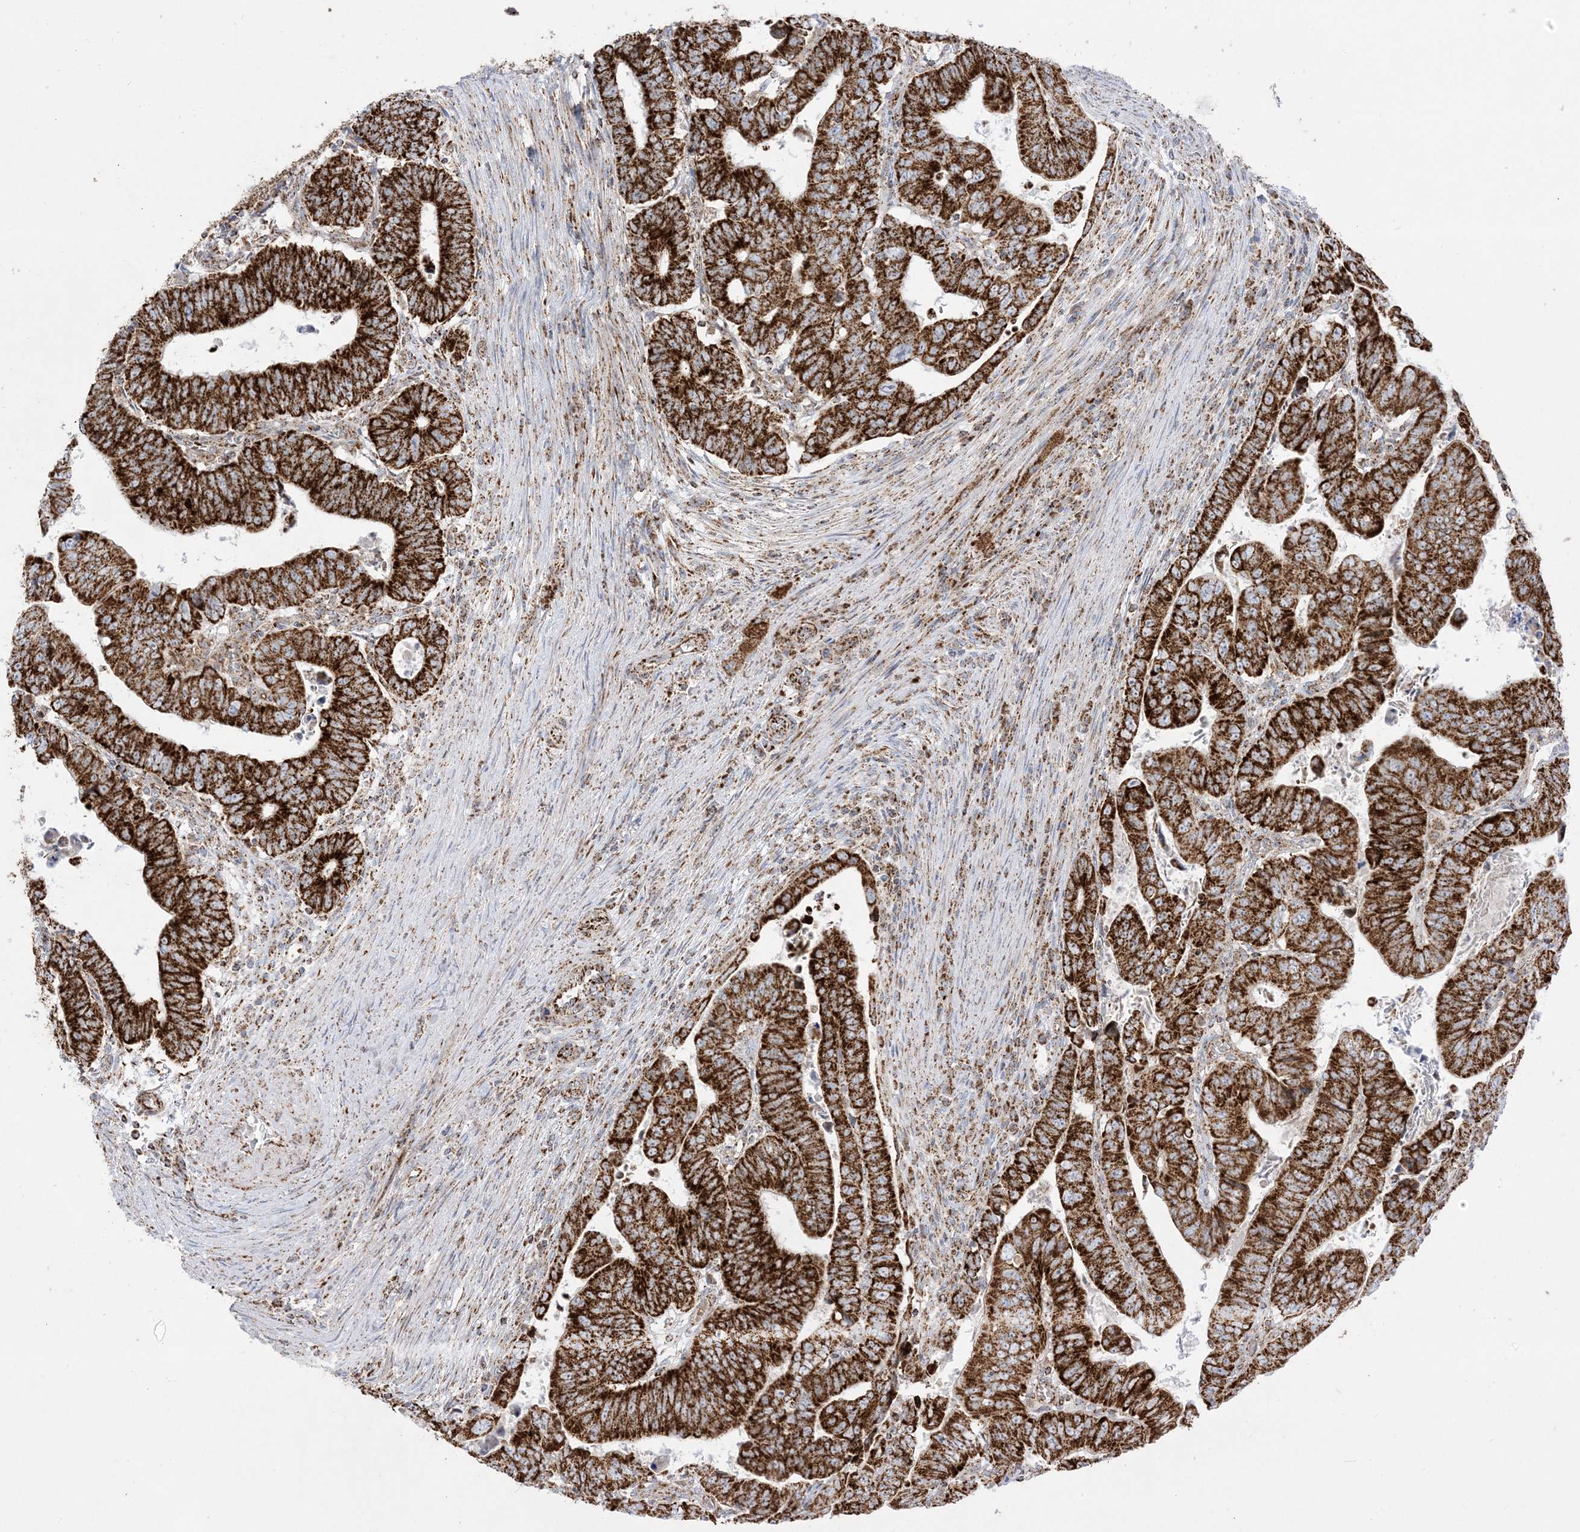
{"staining": {"intensity": "strong", "quantity": ">75%", "location": "cytoplasmic/membranous"}, "tissue": "colorectal cancer", "cell_type": "Tumor cells", "image_type": "cancer", "snomed": [{"axis": "morphology", "description": "Normal tissue, NOS"}, {"axis": "morphology", "description": "Adenocarcinoma, NOS"}, {"axis": "topography", "description": "Rectum"}], "caption": "Immunohistochemistry (IHC) micrograph of neoplastic tissue: human colorectal cancer stained using immunohistochemistry (IHC) exhibits high levels of strong protein expression localized specifically in the cytoplasmic/membranous of tumor cells, appearing as a cytoplasmic/membranous brown color.", "gene": "MRPS36", "patient": {"sex": "female", "age": 65}}